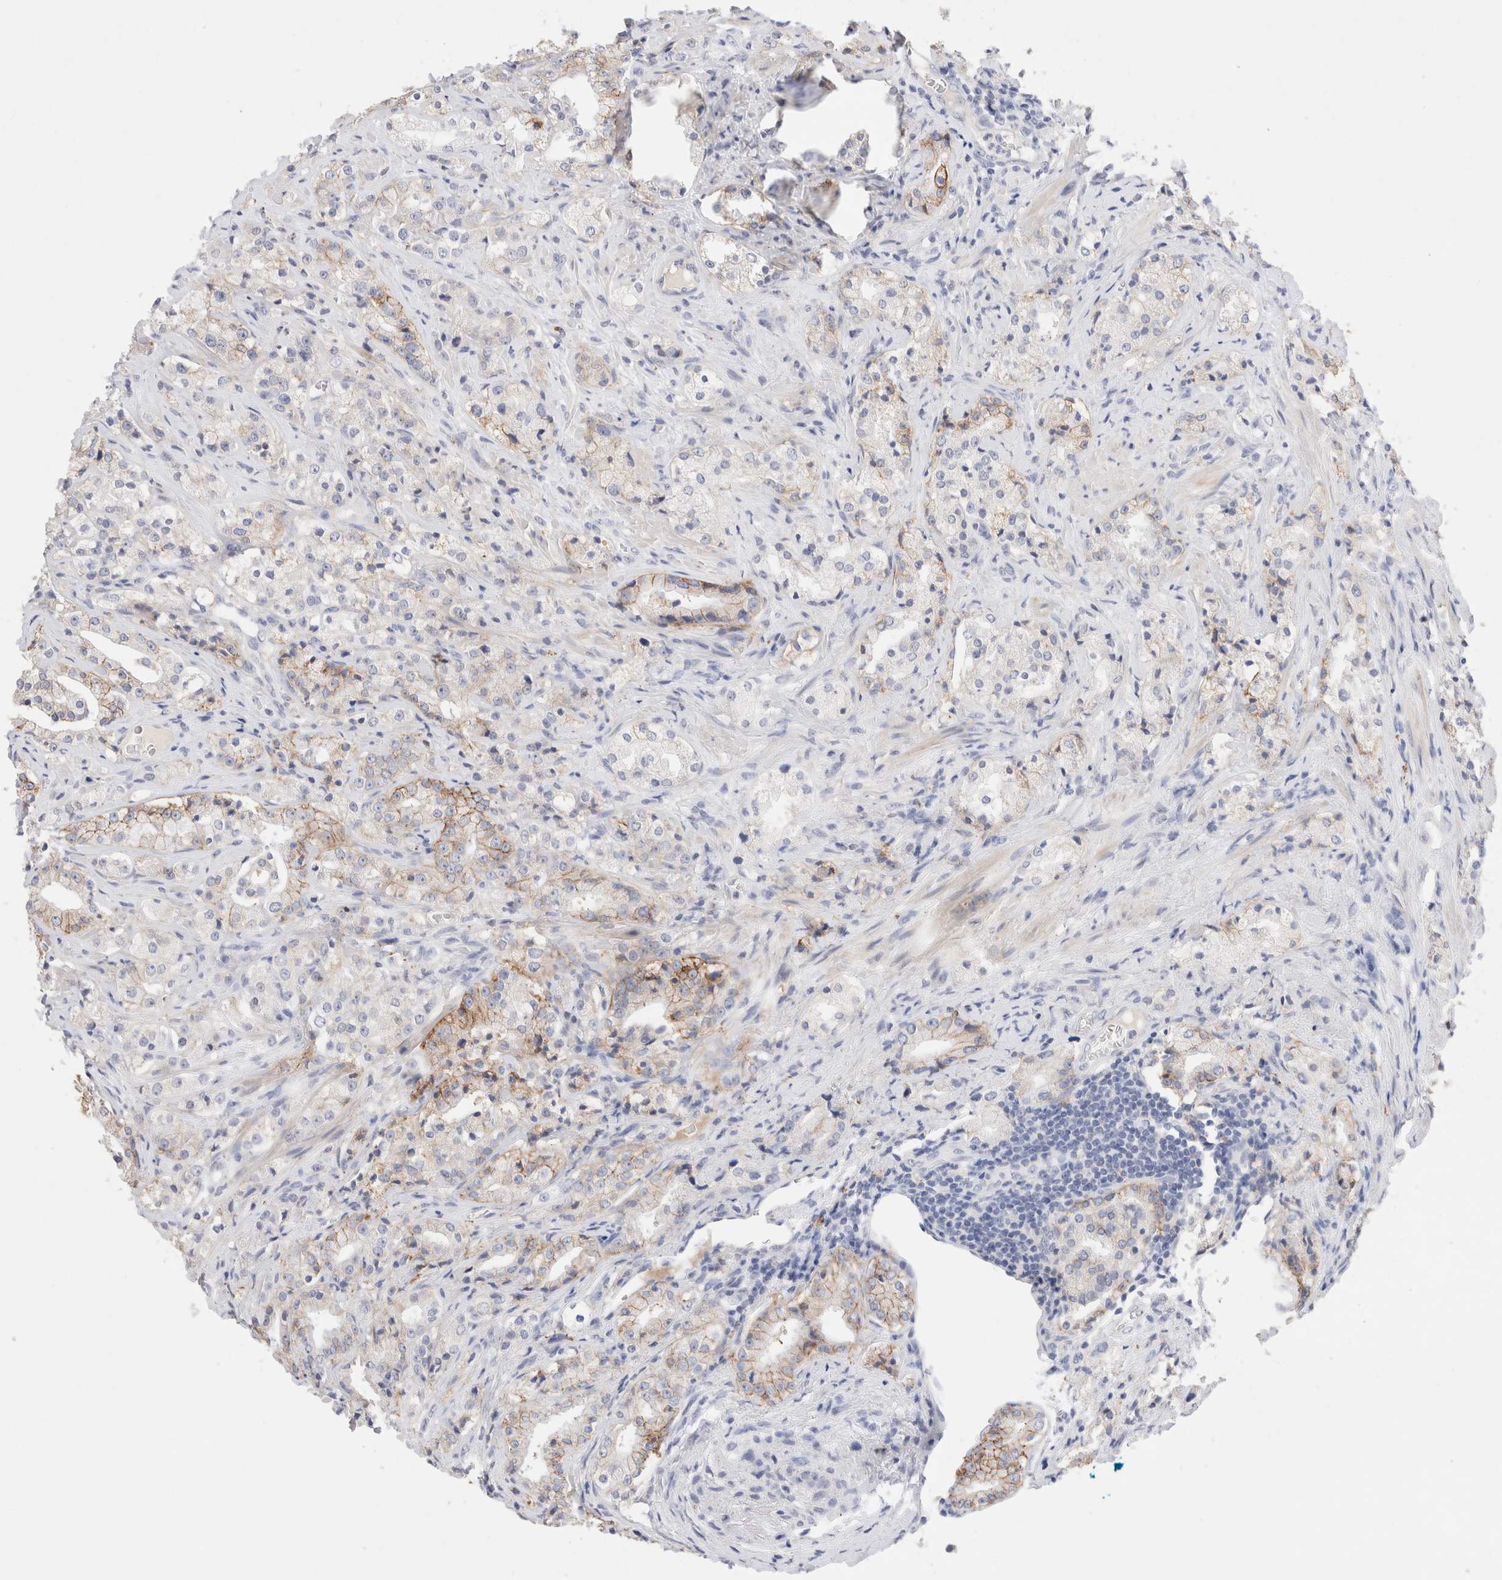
{"staining": {"intensity": "moderate", "quantity": "<25%", "location": "cytoplasmic/membranous"}, "tissue": "prostate cancer", "cell_type": "Tumor cells", "image_type": "cancer", "snomed": [{"axis": "morphology", "description": "Adenocarcinoma, High grade"}, {"axis": "topography", "description": "Prostate"}], "caption": "A micrograph of human prostate high-grade adenocarcinoma stained for a protein demonstrates moderate cytoplasmic/membranous brown staining in tumor cells. The staining was performed using DAB (3,3'-diaminobenzidine) to visualize the protein expression in brown, while the nuclei were stained in blue with hematoxylin (Magnification: 20x).", "gene": "EPCAM", "patient": {"sex": "male", "age": 63}}